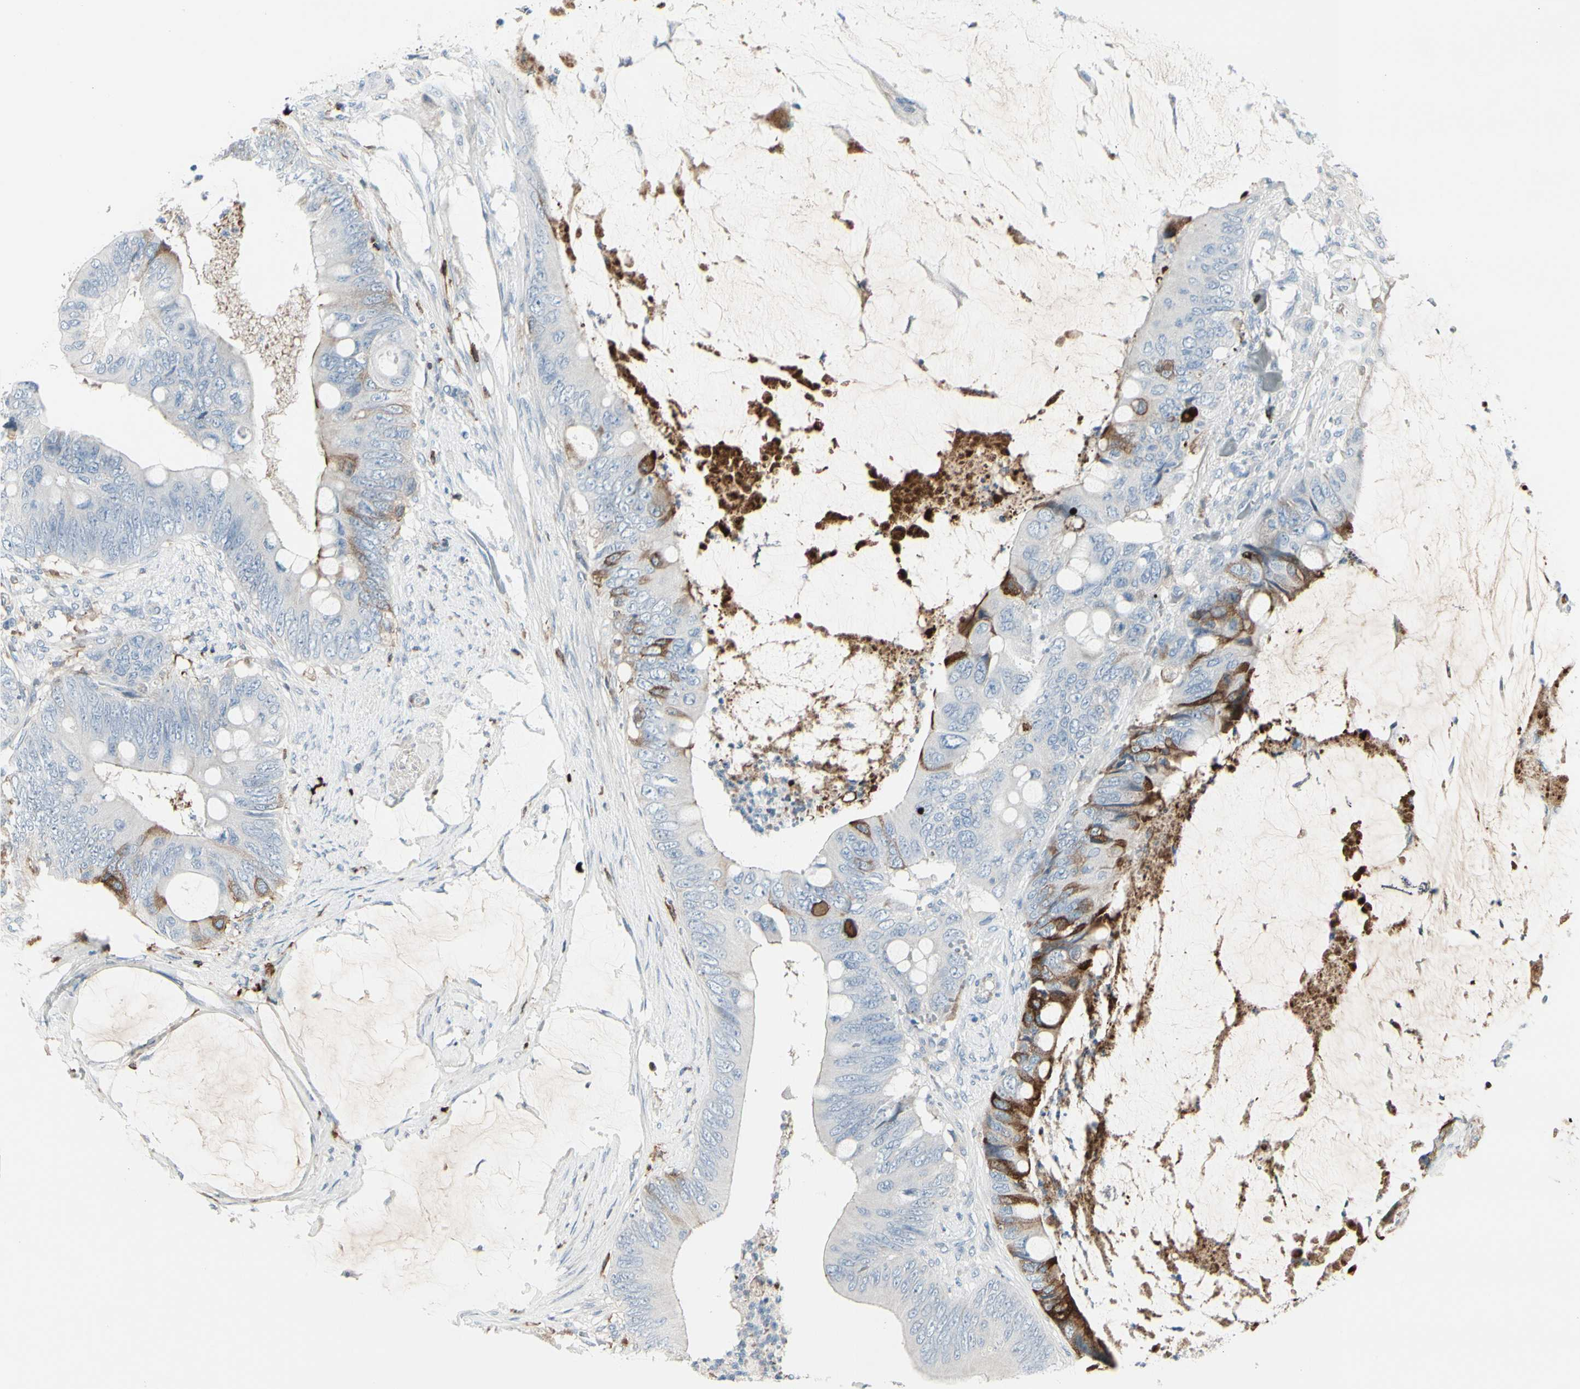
{"staining": {"intensity": "moderate", "quantity": "<25%", "location": "cytoplasmic/membranous"}, "tissue": "colorectal cancer", "cell_type": "Tumor cells", "image_type": "cancer", "snomed": [{"axis": "morphology", "description": "Adenocarcinoma, NOS"}, {"axis": "topography", "description": "Rectum"}], "caption": "The image reveals a brown stain indicating the presence of a protein in the cytoplasmic/membranous of tumor cells in colorectal cancer (adenocarcinoma).", "gene": "IGHG1", "patient": {"sex": "female", "age": 77}}